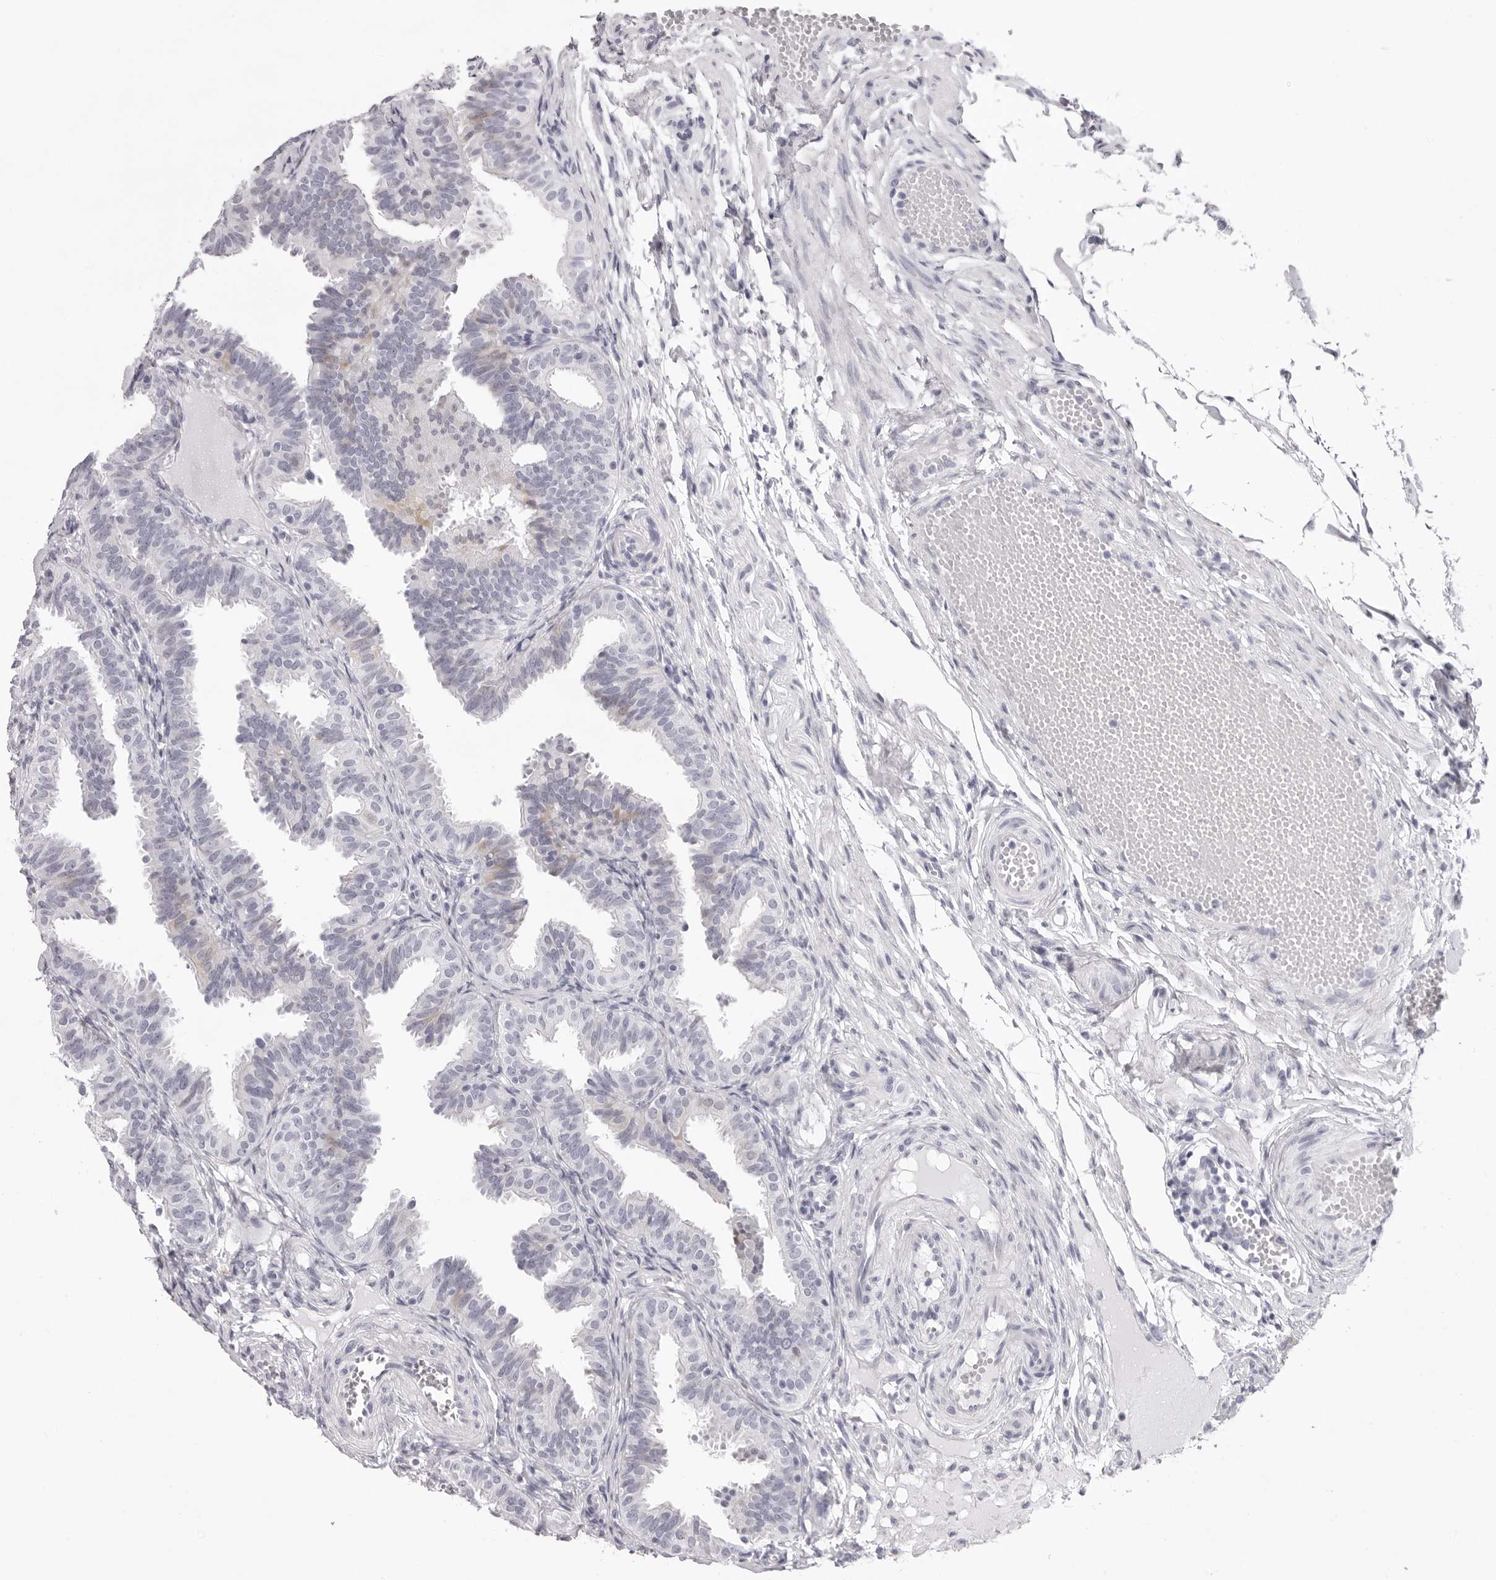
{"staining": {"intensity": "negative", "quantity": "none", "location": "none"}, "tissue": "fallopian tube", "cell_type": "Glandular cells", "image_type": "normal", "snomed": [{"axis": "morphology", "description": "Normal tissue, NOS"}, {"axis": "topography", "description": "Fallopian tube"}], "caption": "An image of fallopian tube stained for a protein exhibits no brown staining in glandular cells.", "gene": "SMIM2", "patient": {"sex": "female", "age": 35}}